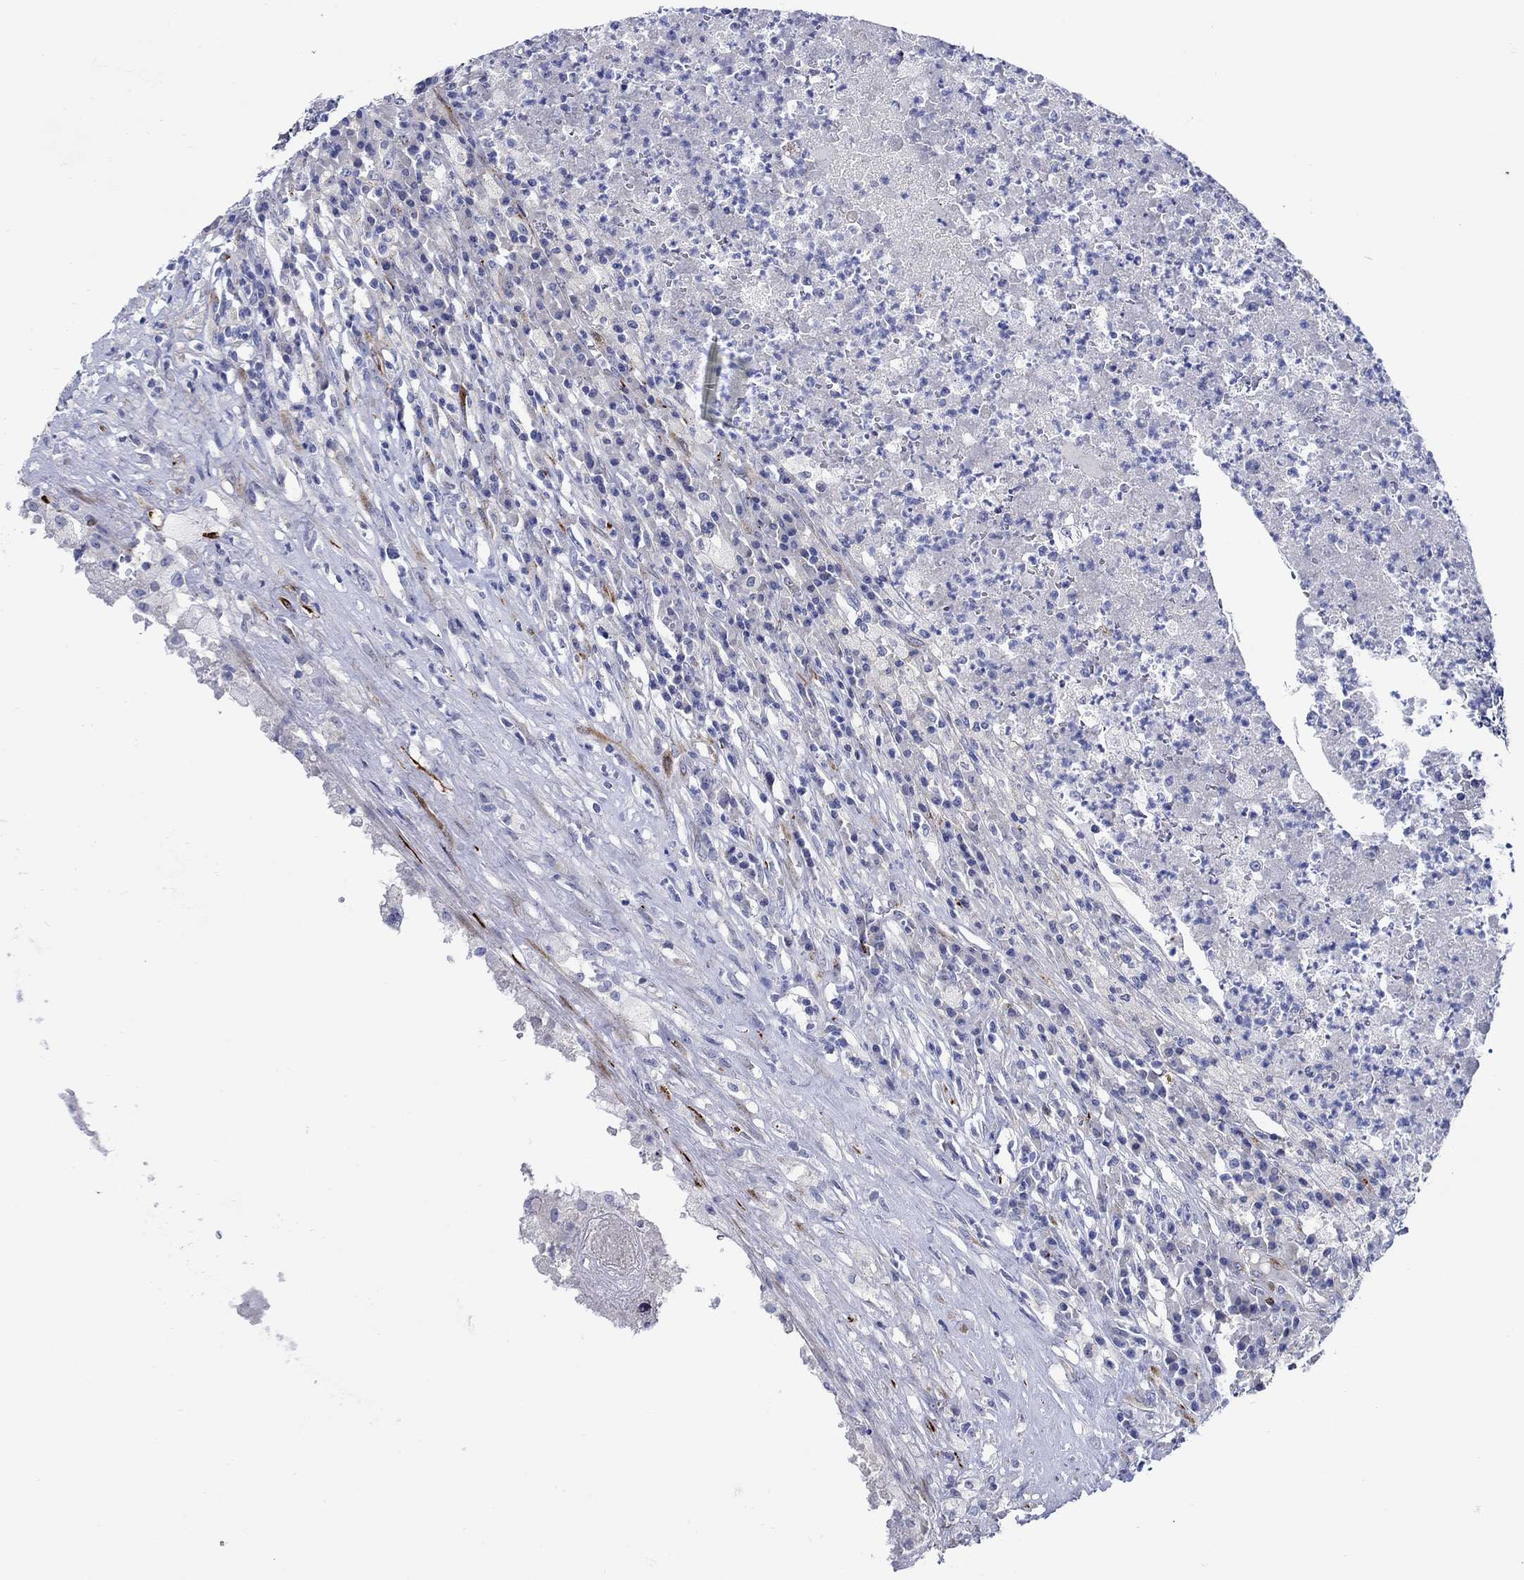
{"staining": {"intensity": "negative", "quantity": "none", "location": "none"}, "tissue": "testis cancer", "cell_type": "Tumor cells", "image_type": "cancer", "snomed": [{"axis": "morphology", "description": "Necrosis, NOS"}, {"axis": "morphology", "description": "Carcinoma, Embryonal, NOS"}, {"axis": "topography", "description": "Testis"}], "caption": "Protein analysis of testis cancer (embryonal carcinoma) demonstrates no significant expression in tumor cells.", "gene": "KSR2", "patient": {"sex": "male", "age": 19}}